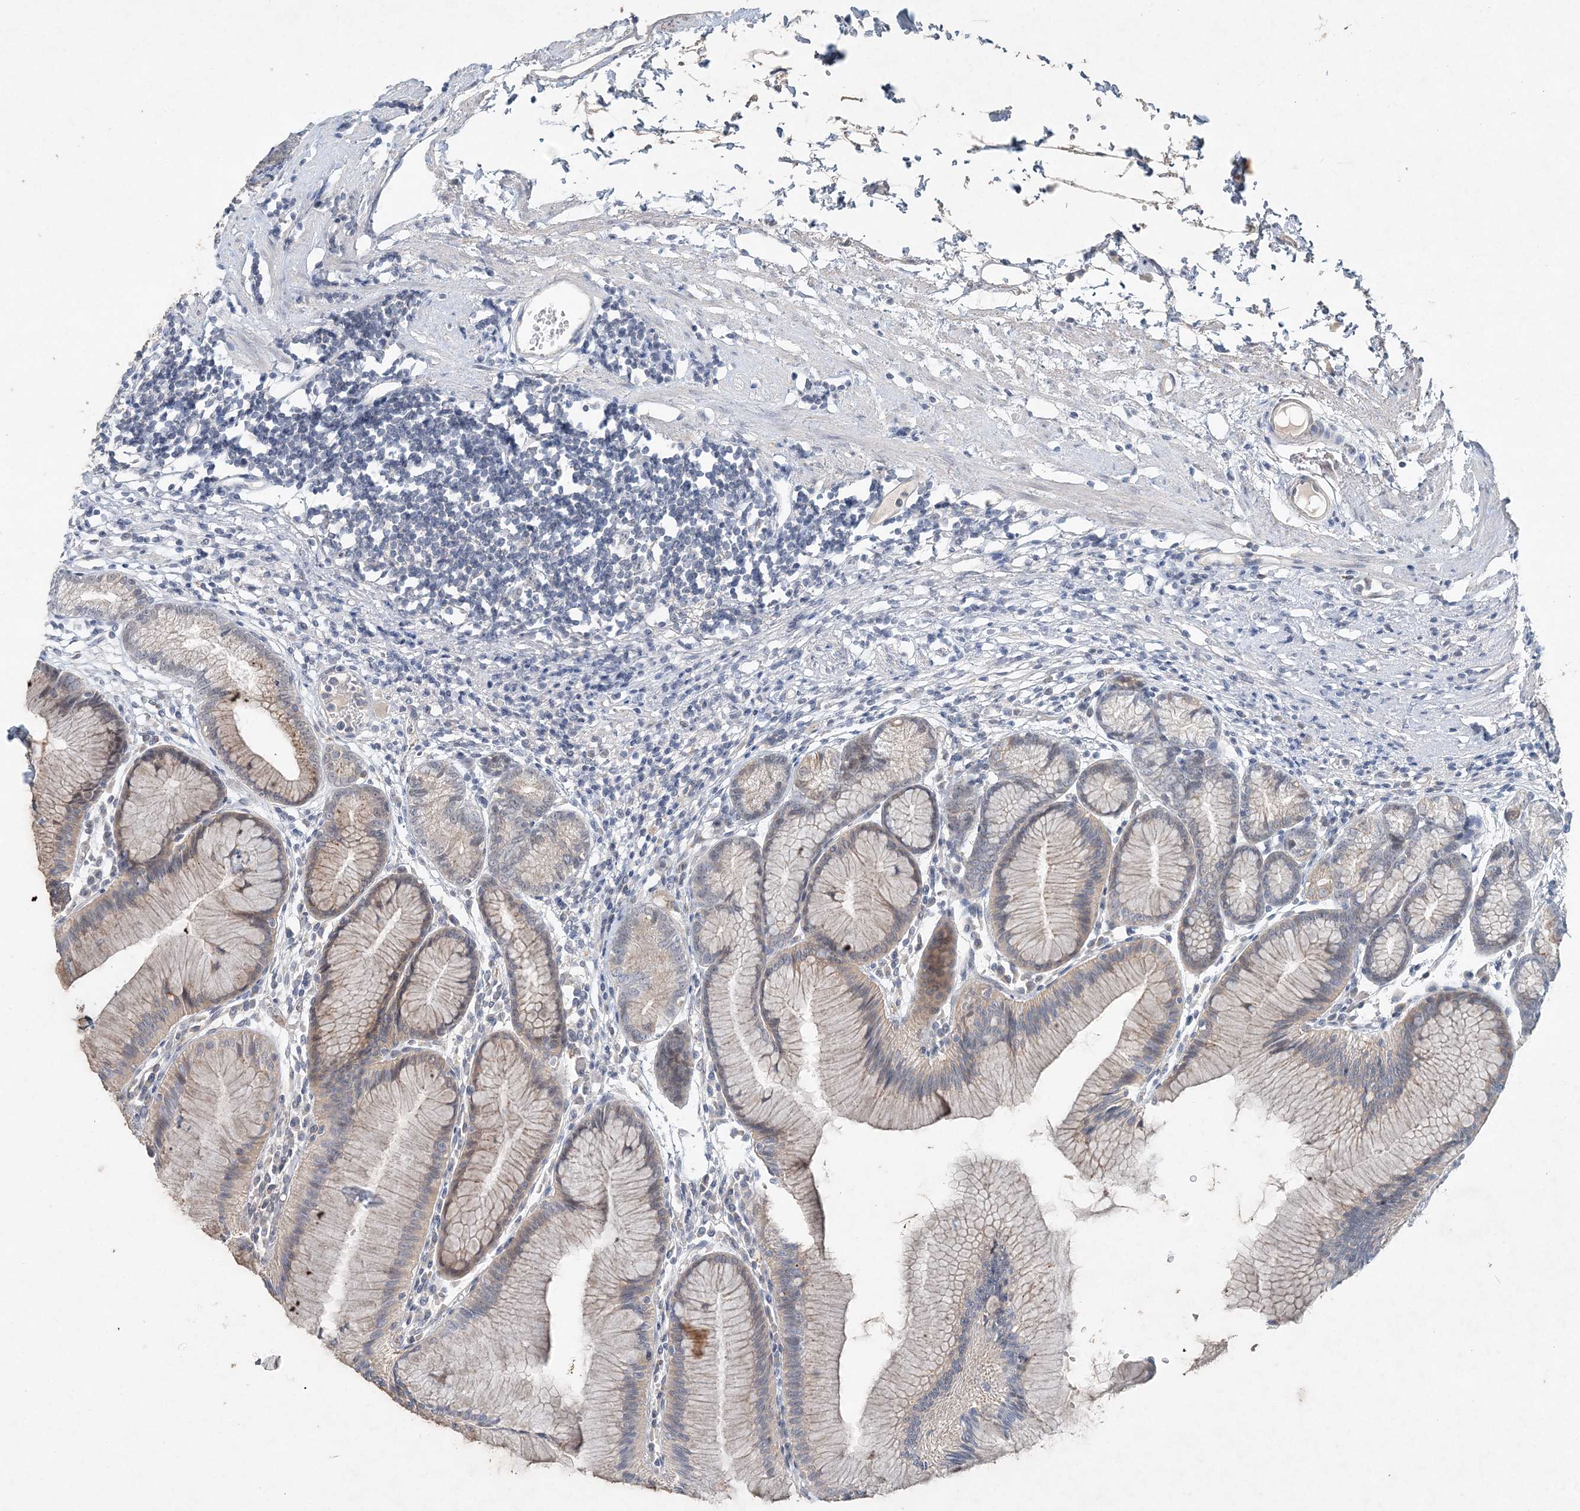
{"staining": {"intensity": "weak", "quantity": "<25%", "location": "cytoplasmic/membranous"}, "tissue": "stomach", "cell_type": "Glandular cells", "image_type": "normal", "snomed": [{"axis": "morphology", "description": "Normal tissue, NOS"}, {"axis": "topography", "description": "Stomach"}], "caption": "This is an immunohistochemistry (IHC) histopathology image of unremarkable human stomach. There is no staining in glandular cells.", "gene": "DNAH5", "patient": {"sex": "female", "age": 57}}